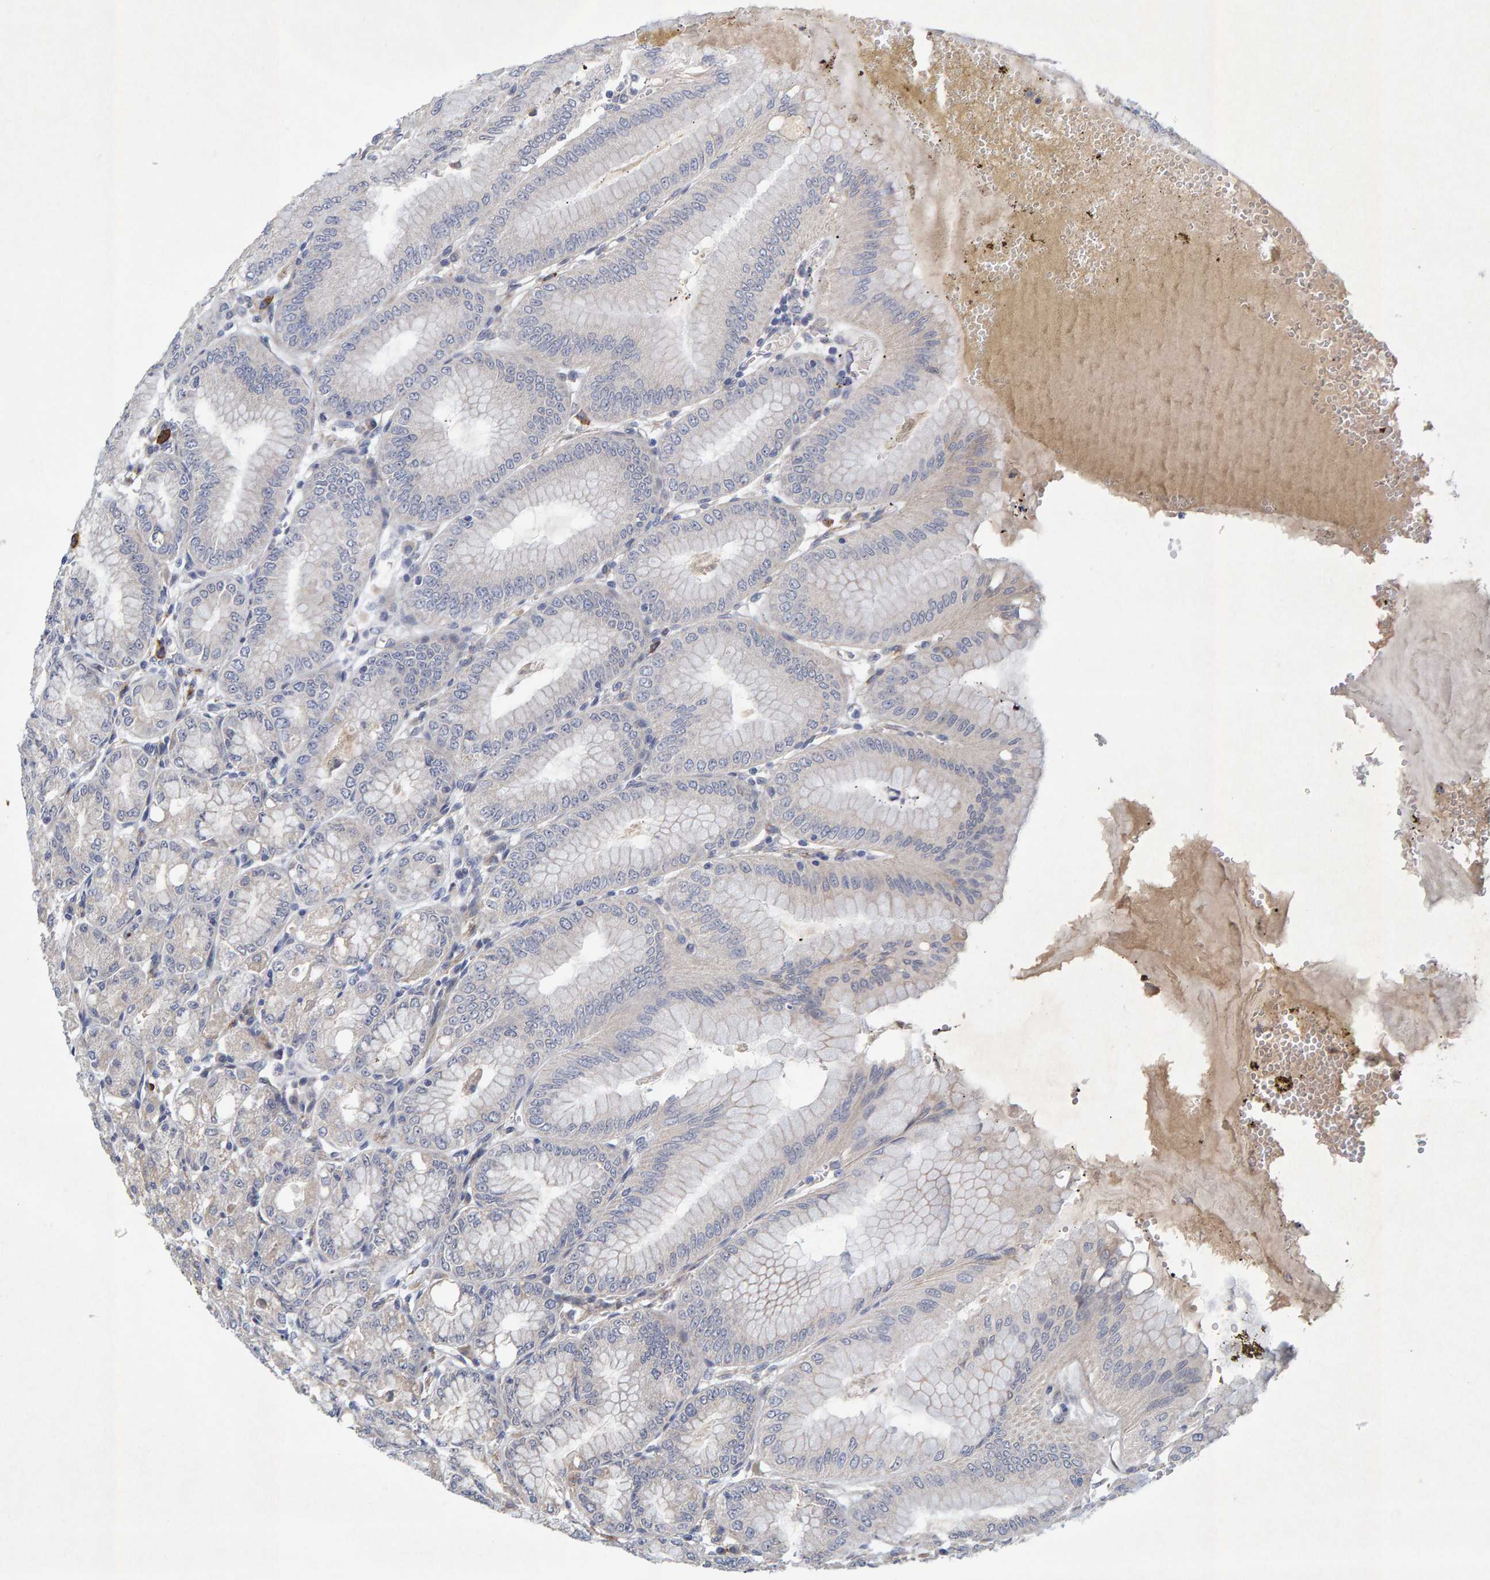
{"staining": {"intensity": "weak", "quantity": "<25%", "location": "cytoplasmic/membranous"}, "tissue": "stomach", "cell_type": "Glandular cells", "image_type": "normal", "snomed": [{"axis": "morphology", "description": "Normal tissue, NOS"}, {"axis": "topography", "description": "Stomach, lower"}], "caption": "Stomach was stained to show a protein in brown. There is no significant staining in glandular cells. (Brightfield microscopy of DAB (3,3'-diaminobenzidine) immunohistochemistry at high magnification).", "gene": "ZNF77", "patient": {"sex": "male", "age": 71}}